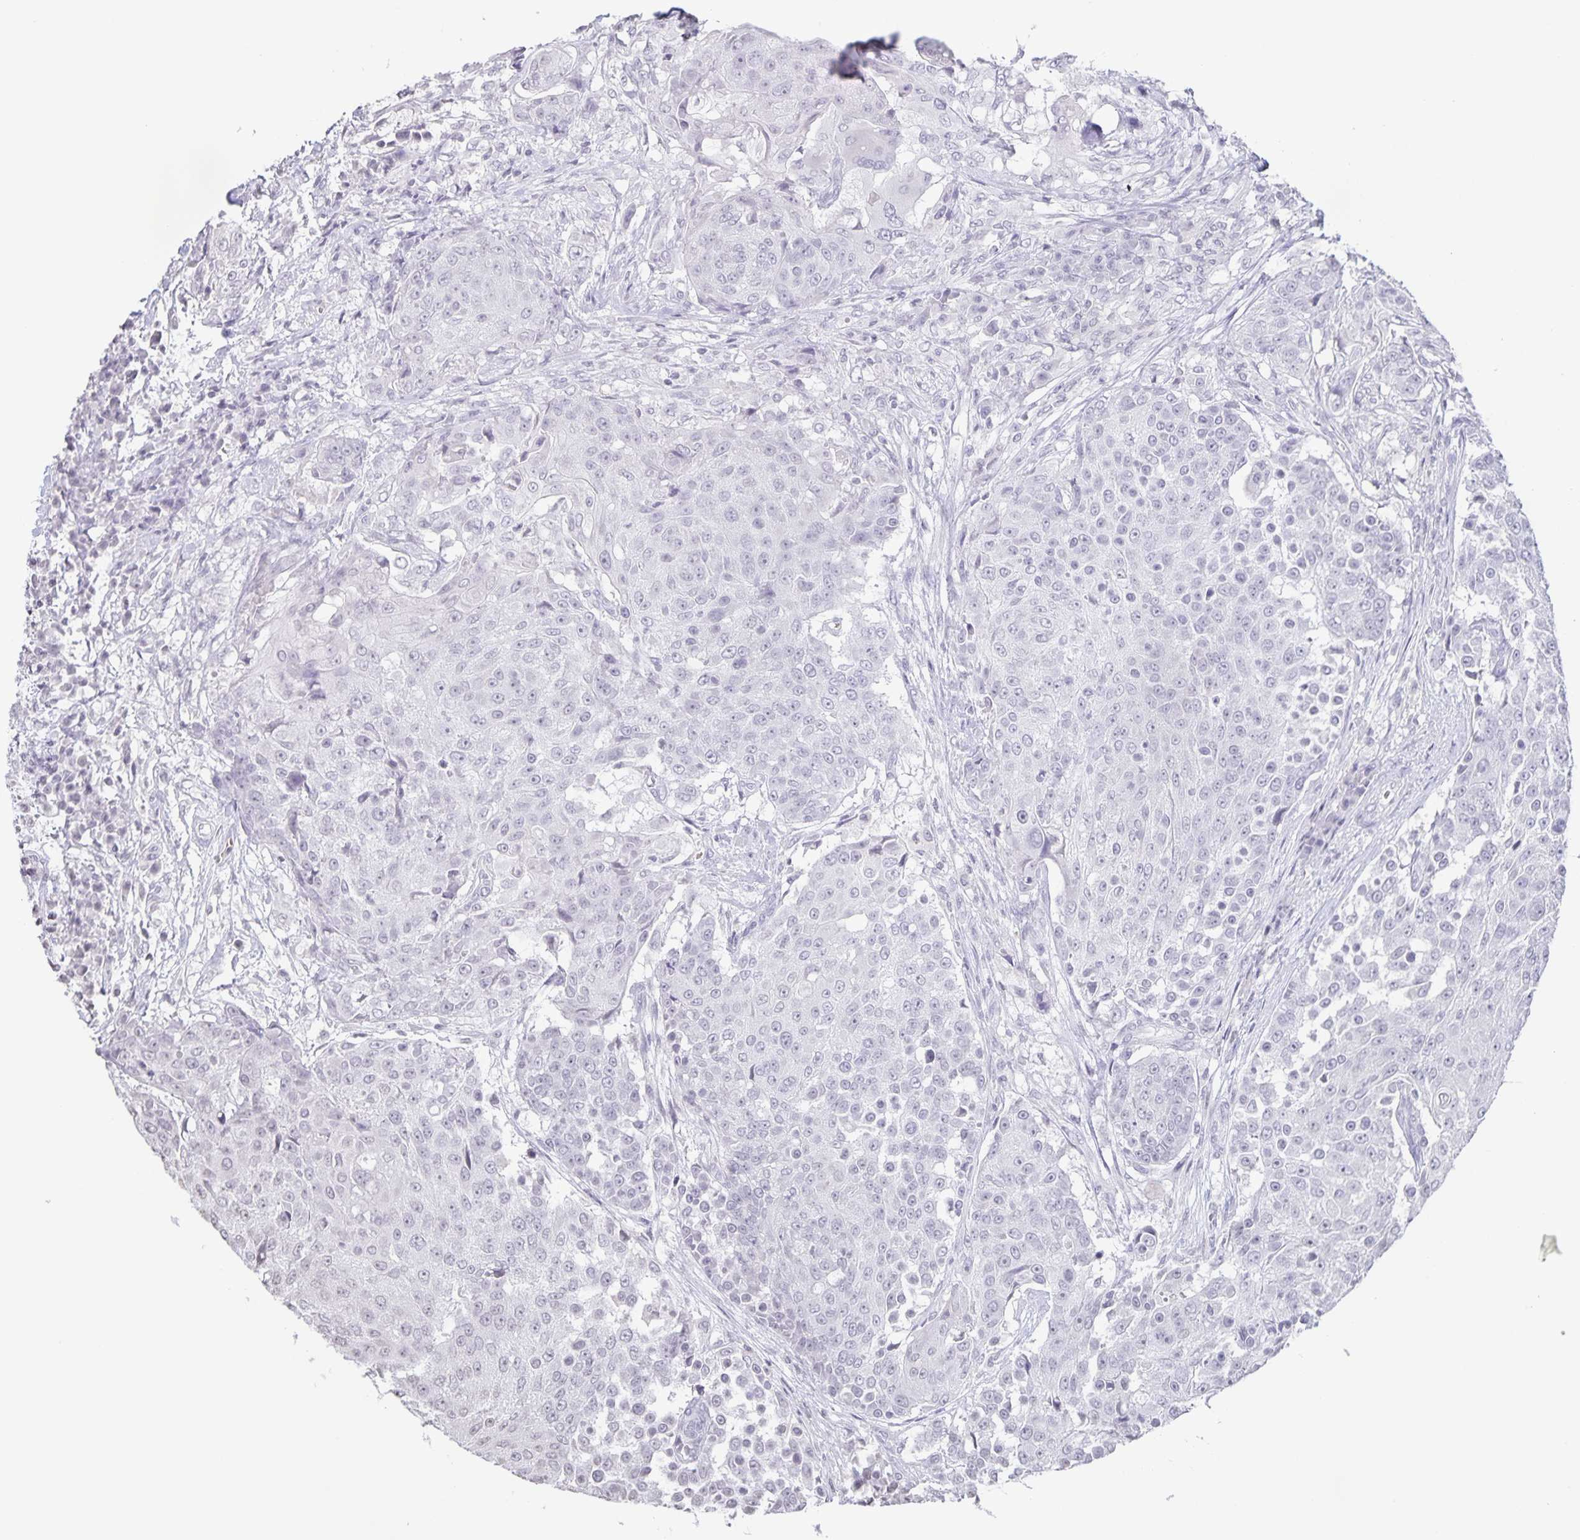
{"staining": {"intensity": "negative", "quantity": "none", "location": "none"}, "tissue": "urothelial cancer", "cell_type": "Tumor cells", "image_type": "cancer", "snomed": [{"axis": "morphology", "description": "Urothelial carcinoma, High grade"}, {"axis": "topography", "description": "Urinary bladder"}], "caption": "A histopathology image of human urothelial cancer is negative for staining in tumor cells.", "gene": "AQP4", "patient": {"sex": "female", "age": 63}}